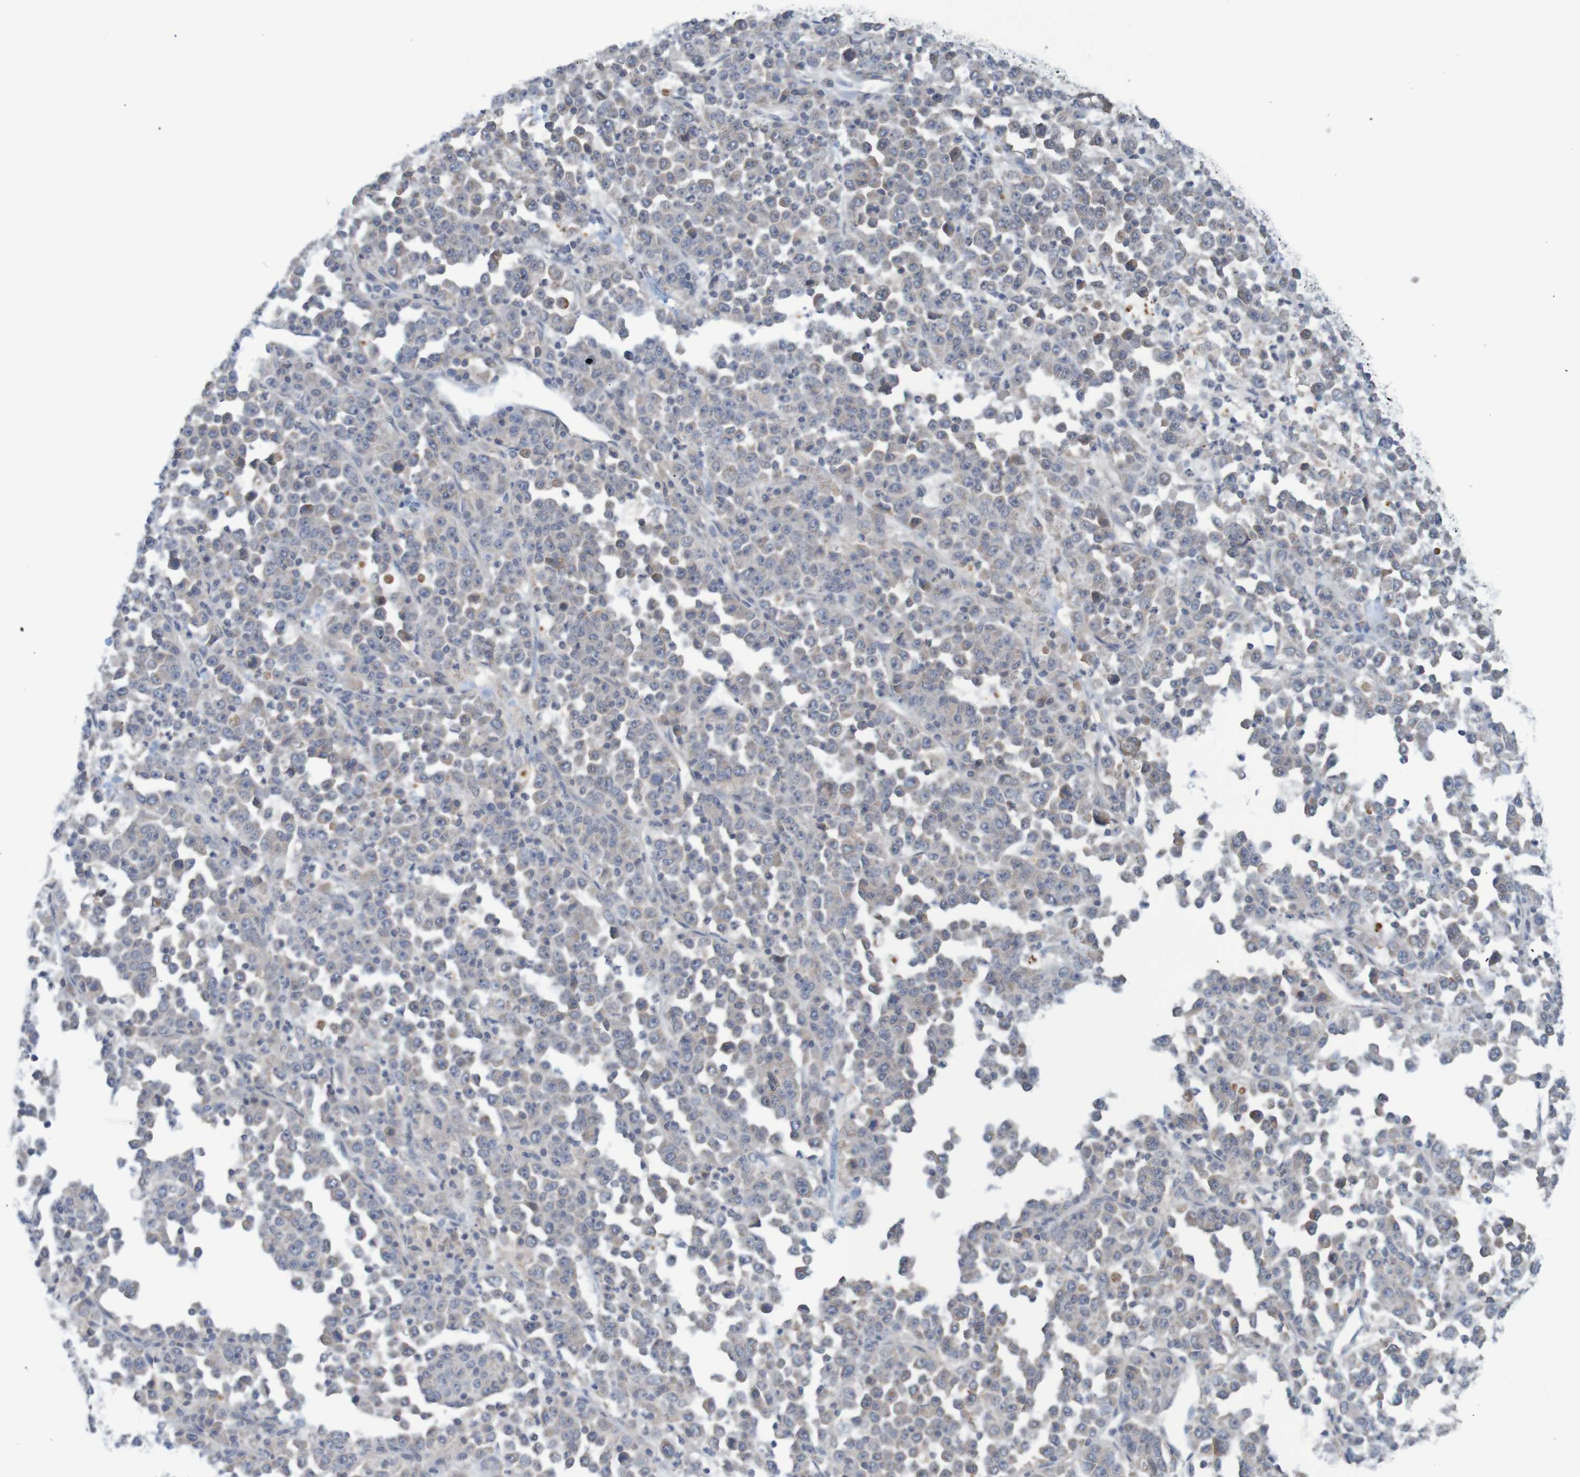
{"staining": {"intensity": "weak", "quantity": "25%-75%", "location": "cytoplasmic/membranous"}, "tissue": "stomach cancer", "cell_type": "Tumor cells", "image_type": "cancer", "snomed": [{"axis": "morphology", "description": "Normal tissue, NOS"}, {"axis": "morphology", "description": "Adenocarcinoma, NOS"}, {"axis": "topography", "description": "Stomach, upper"}, {"axis": "topography", "description": "Stomach"}], "caption": "The micrograph shows a brown stain indicating the presence of a protein in the cytoplasmic/membranous of tumor cells in stomach adenocarcinoma.", "gene": "ANKK1", "patient": {"sex": "male", "age": 59}}